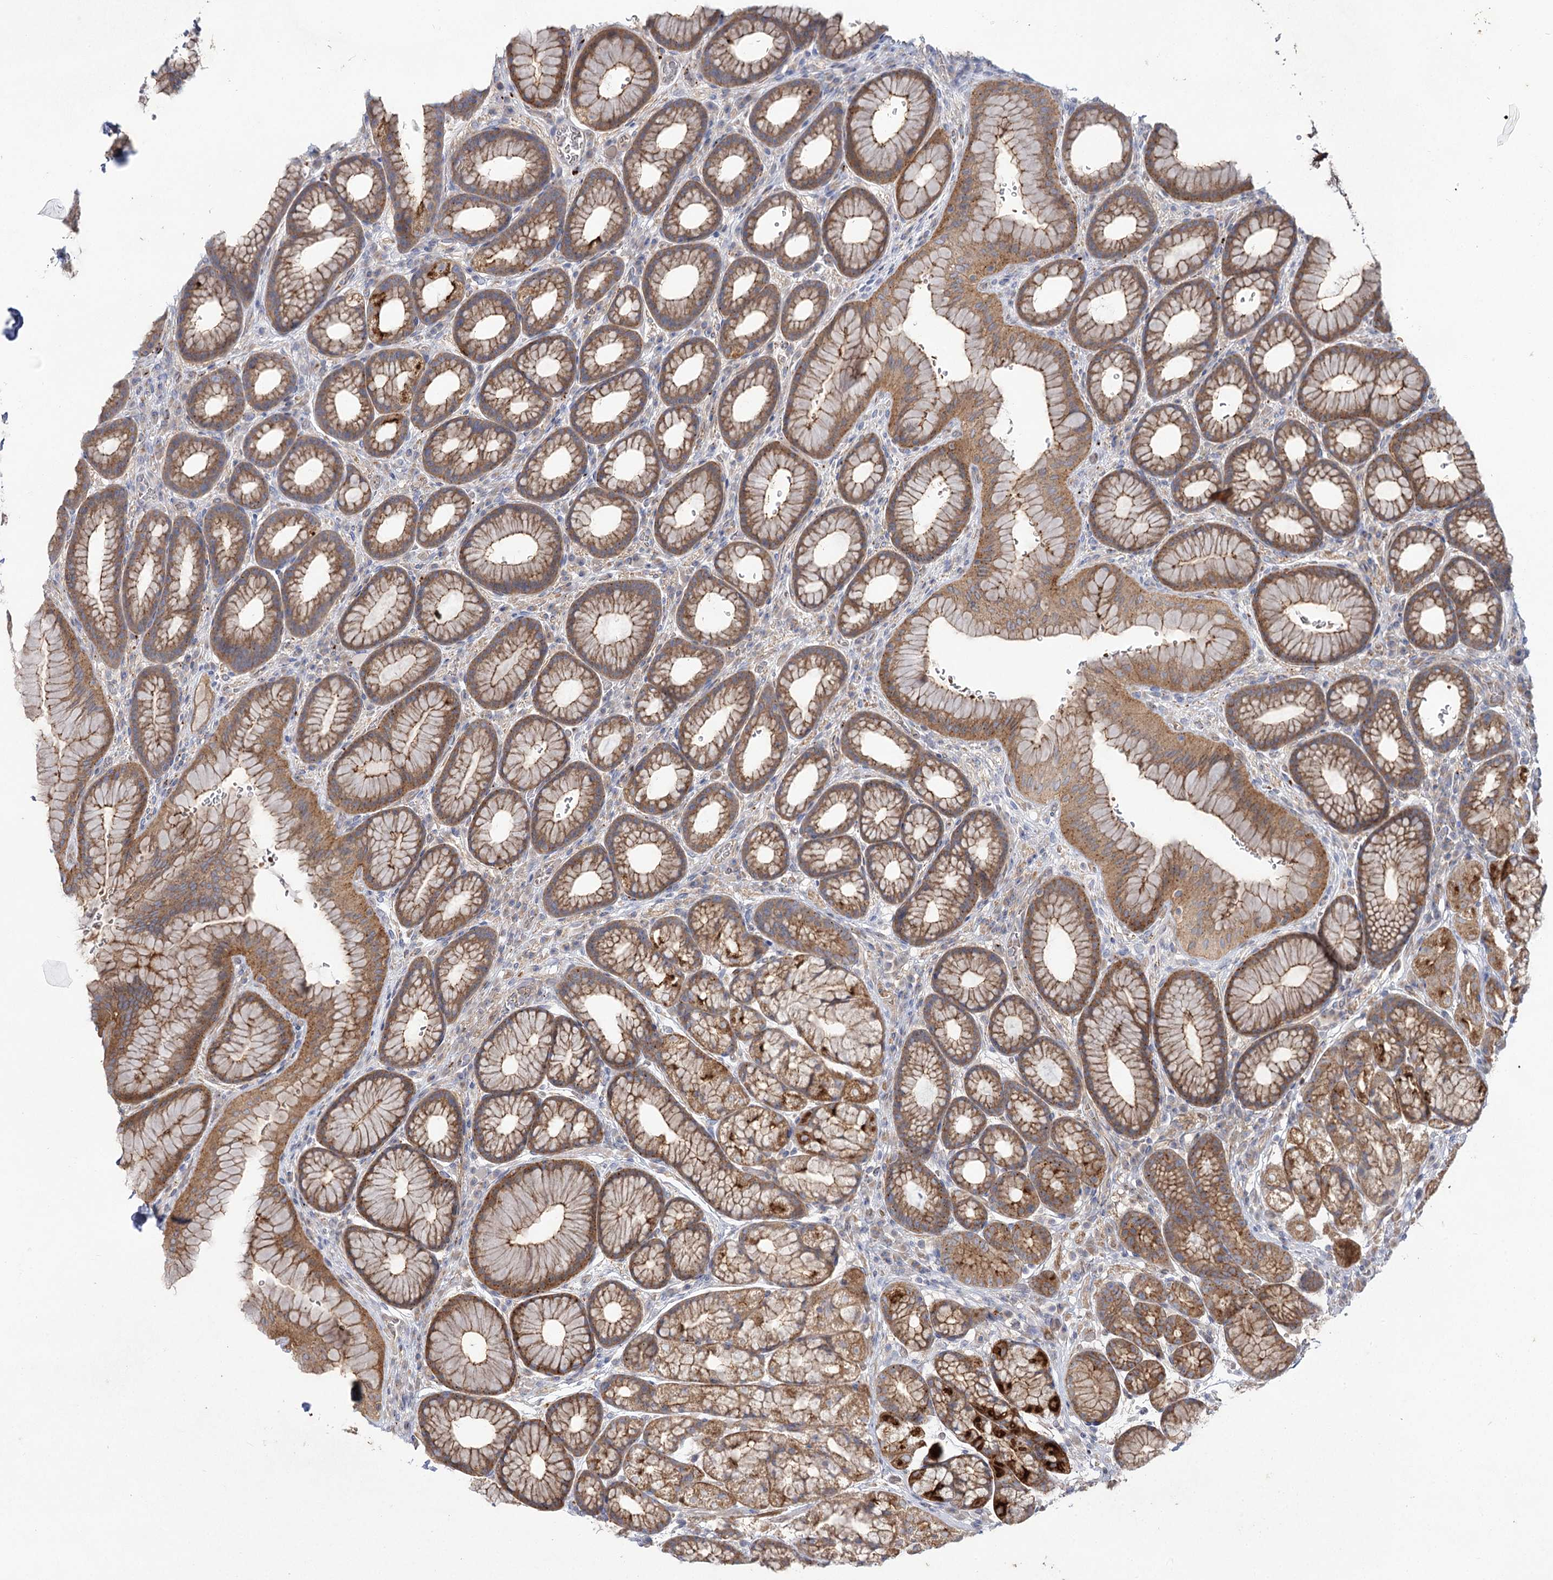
{"staining": {"intensity": "strong", "quantity": "25%-75%", "location": "cytoplasmic/membranous"}, "tissue": "stomach", "cell_type": "Glandular cells", "image_type": "normal", "snomed": [{"axis": "morphology", "description": "Normal tissue, NOS"}, {"axis": "morphology", "description": "Adenocarcinoma, NOS"}, {"axis": "topography", "description": "Stomach"}], "caption": "Strong cytoplasmic/membranous protein positivity is present in about 25%-75% of glandular cells in stomach. (DAB (3,3'-diaminobenzidine) IHC, brown staining for protein, blue staining for nuclei).", "gene": "KIAA0825", "patient": {"sex": "male", "age": 57}}